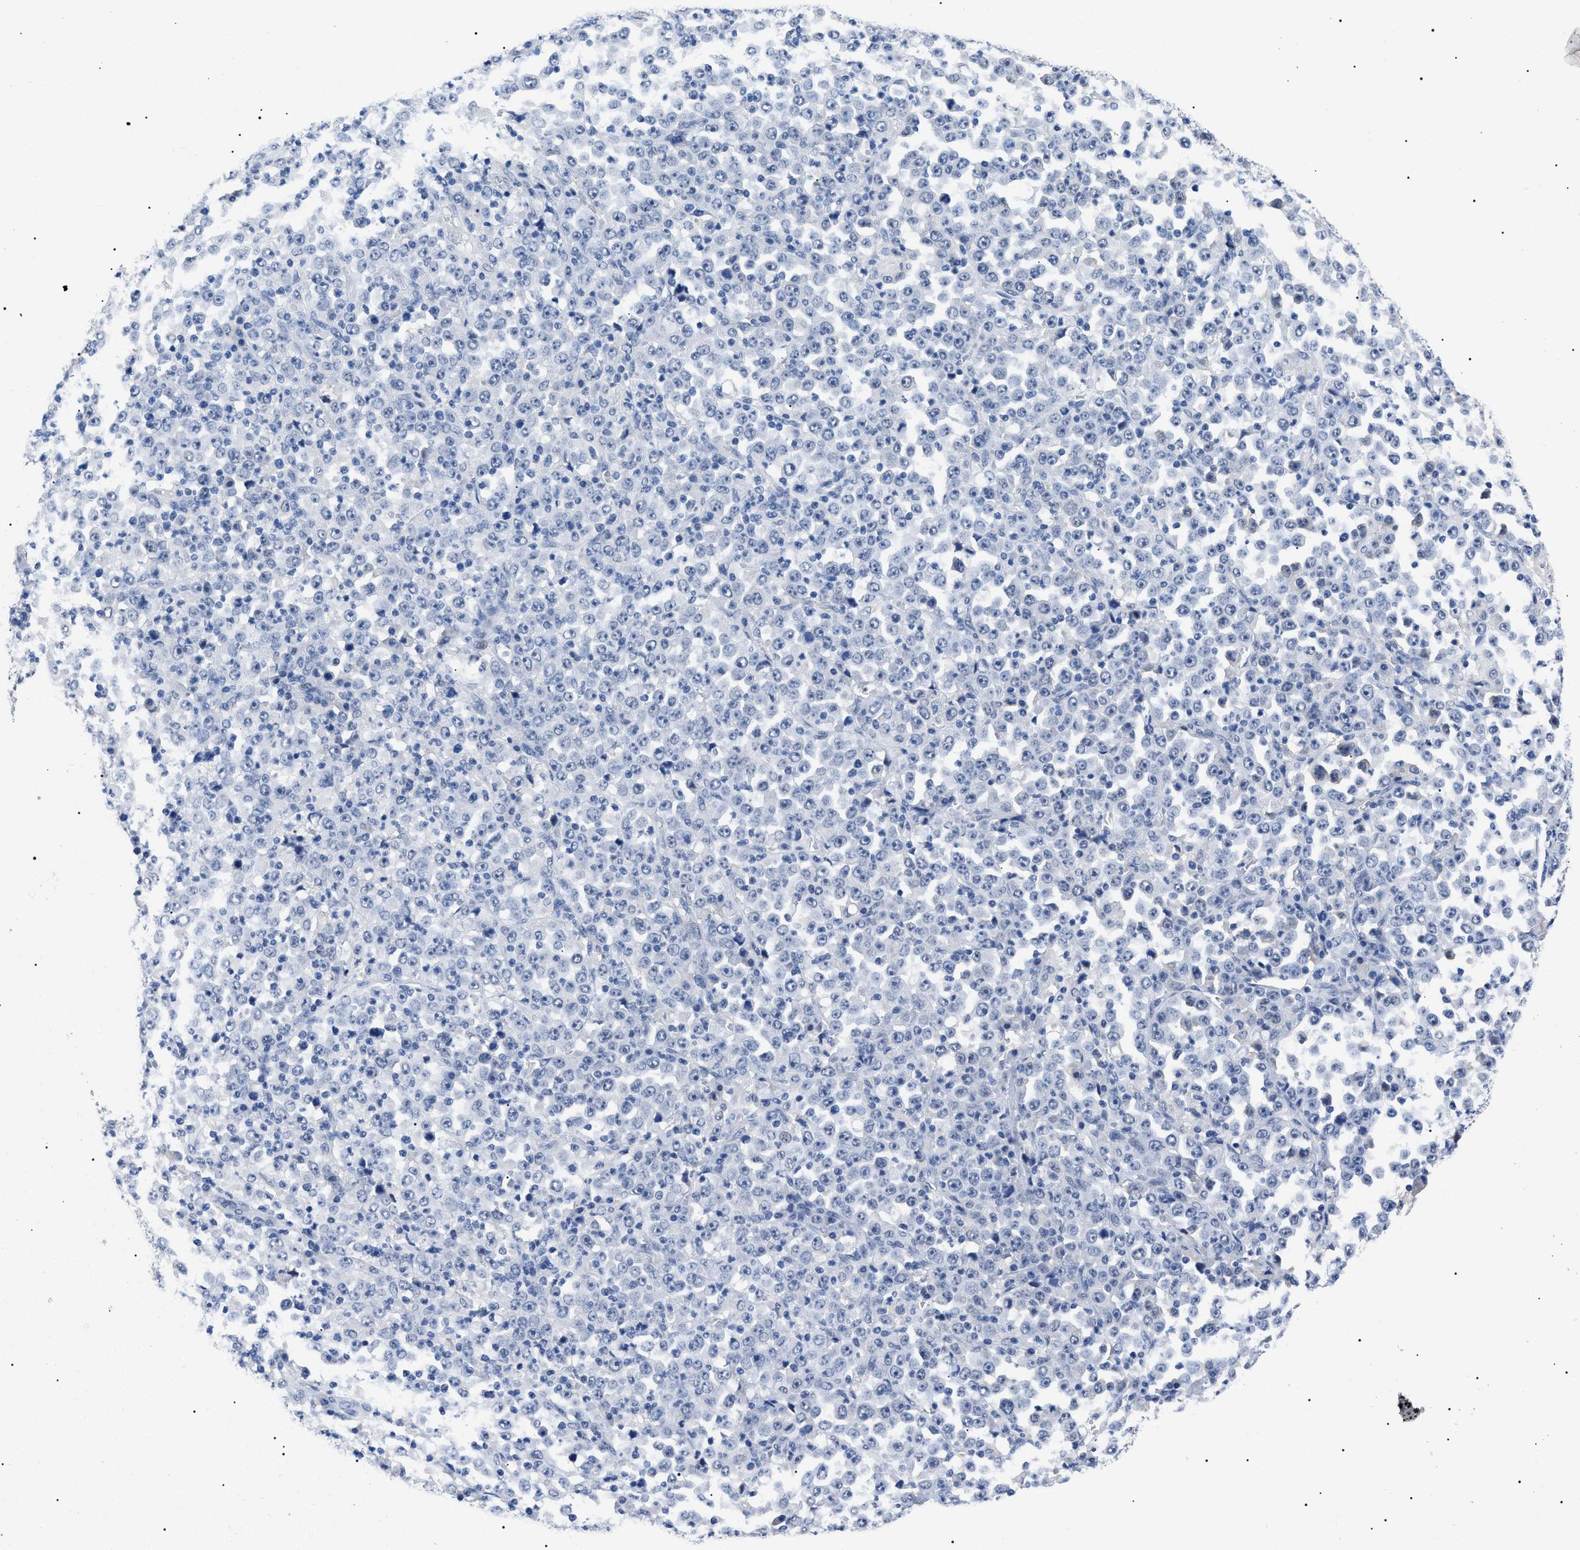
{"staining": {"intensity": "negative", "quantity": "none", "location": "none"}, "tissue": "stomach cancer", "cell_type": "Tumor cells", "image_type": "cancer", "snomed": [{"axis": "morphology", "description": "Normal tissue, NOS"}, {"axis": "morphology", "description": "Adenocarcinoma, NOS"}, {"axis": "topography", "description": "Stomach, upper"}, {"axis": "topography", "description": "Stomach"}], "caption": "Immunohistochemical staining of human adenocarcinoma (stomach) exhibits no significant staining in tumor cells.", "gene": "PRRT2", "patient": {"sex": "male", "age": 59}}